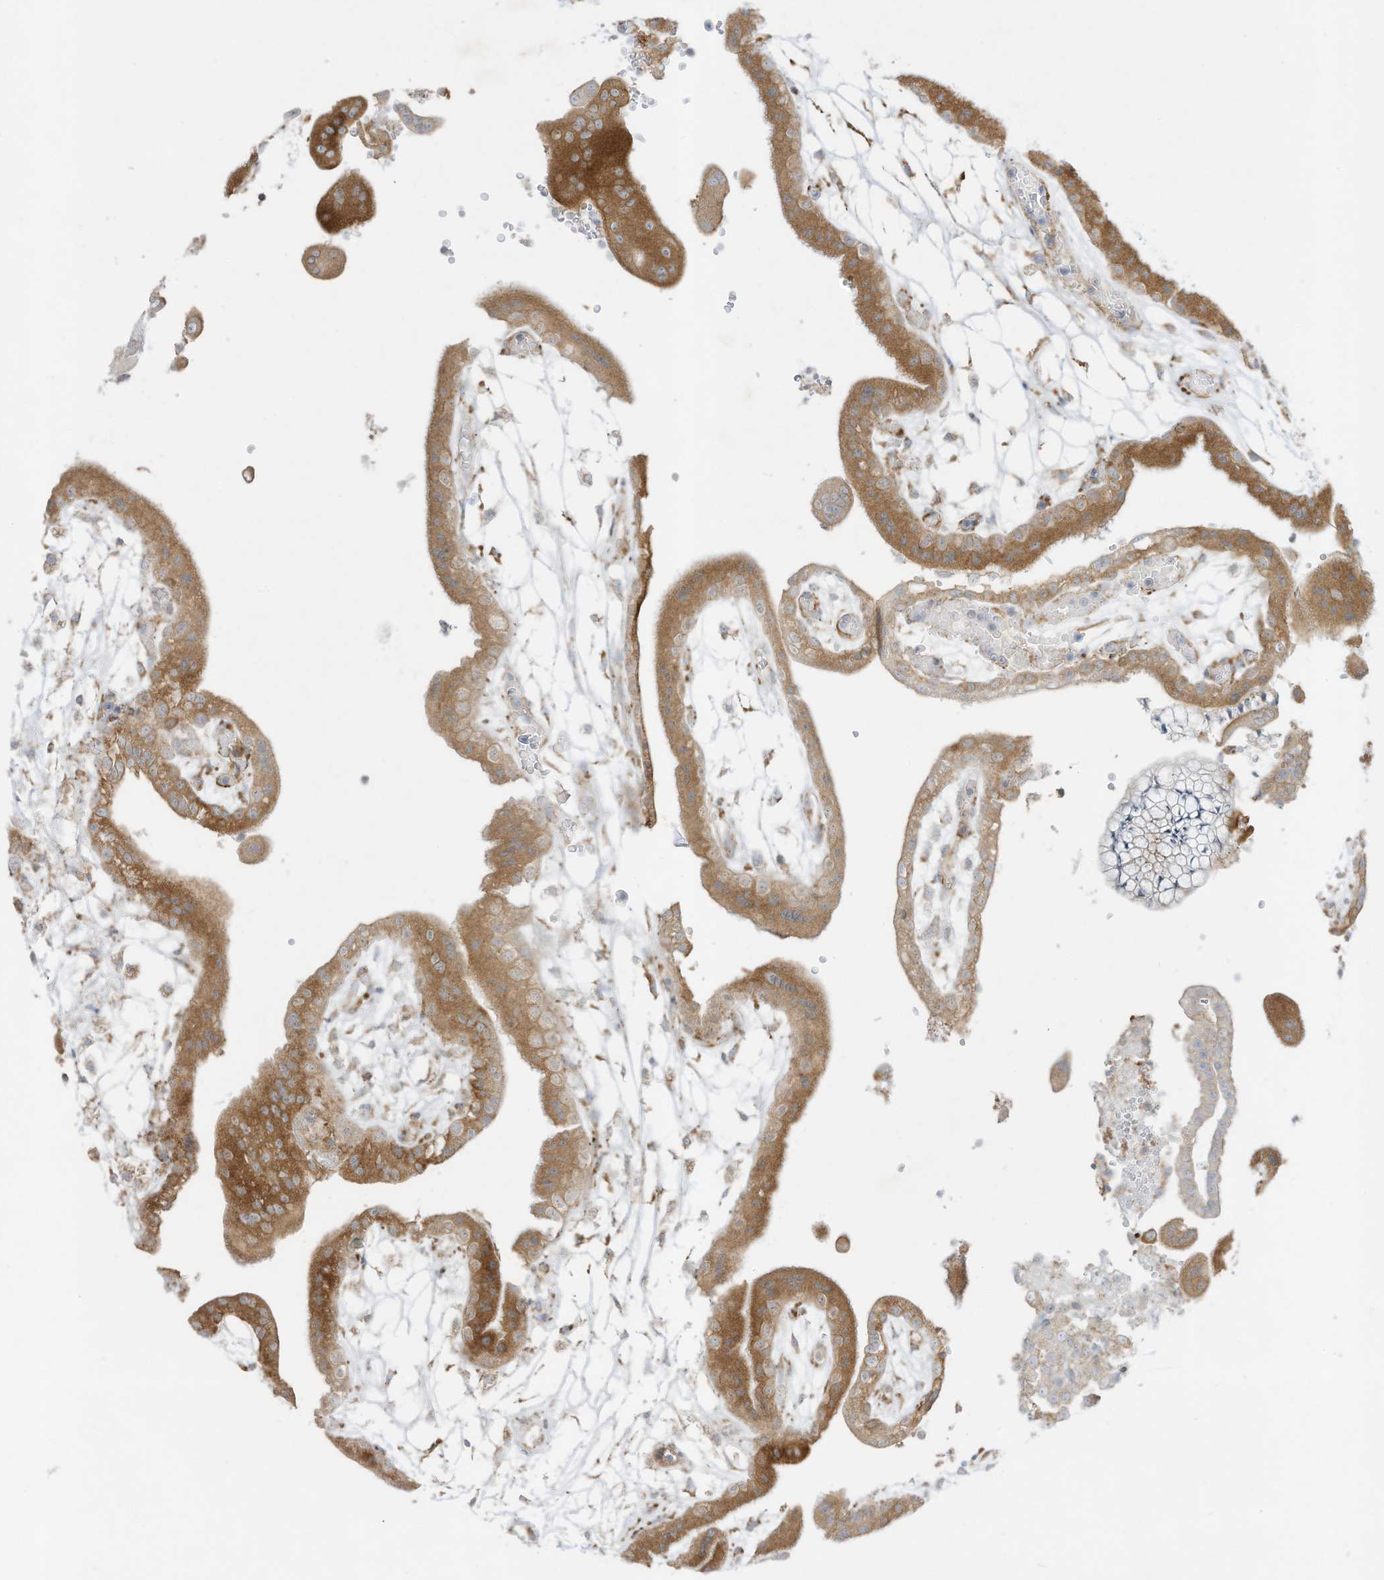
{"staining": {"intensity": "strong", "quantity": ">75%", "location": "cytoplasmic/membranous"}, "tissue": "placenta", "cell_type": "Decidual cells", "image_type": "normal", "snomed": [{"axis": "morphology", "description": "Normal tissue, NOS"}, {"axis": "topography", "description": "Placenta"}], "caption": "A high amount of strong cytoplasmic/membranous staining is appreciated in about >75% of decidual cells in normal placenta. The staining is performed using DAB brown chromogen to label protein expression. The nuclei are counter-stained blue using hematoxylin.", "gene": "PTK6", "patient": {"sex": "female", "age": 18}}